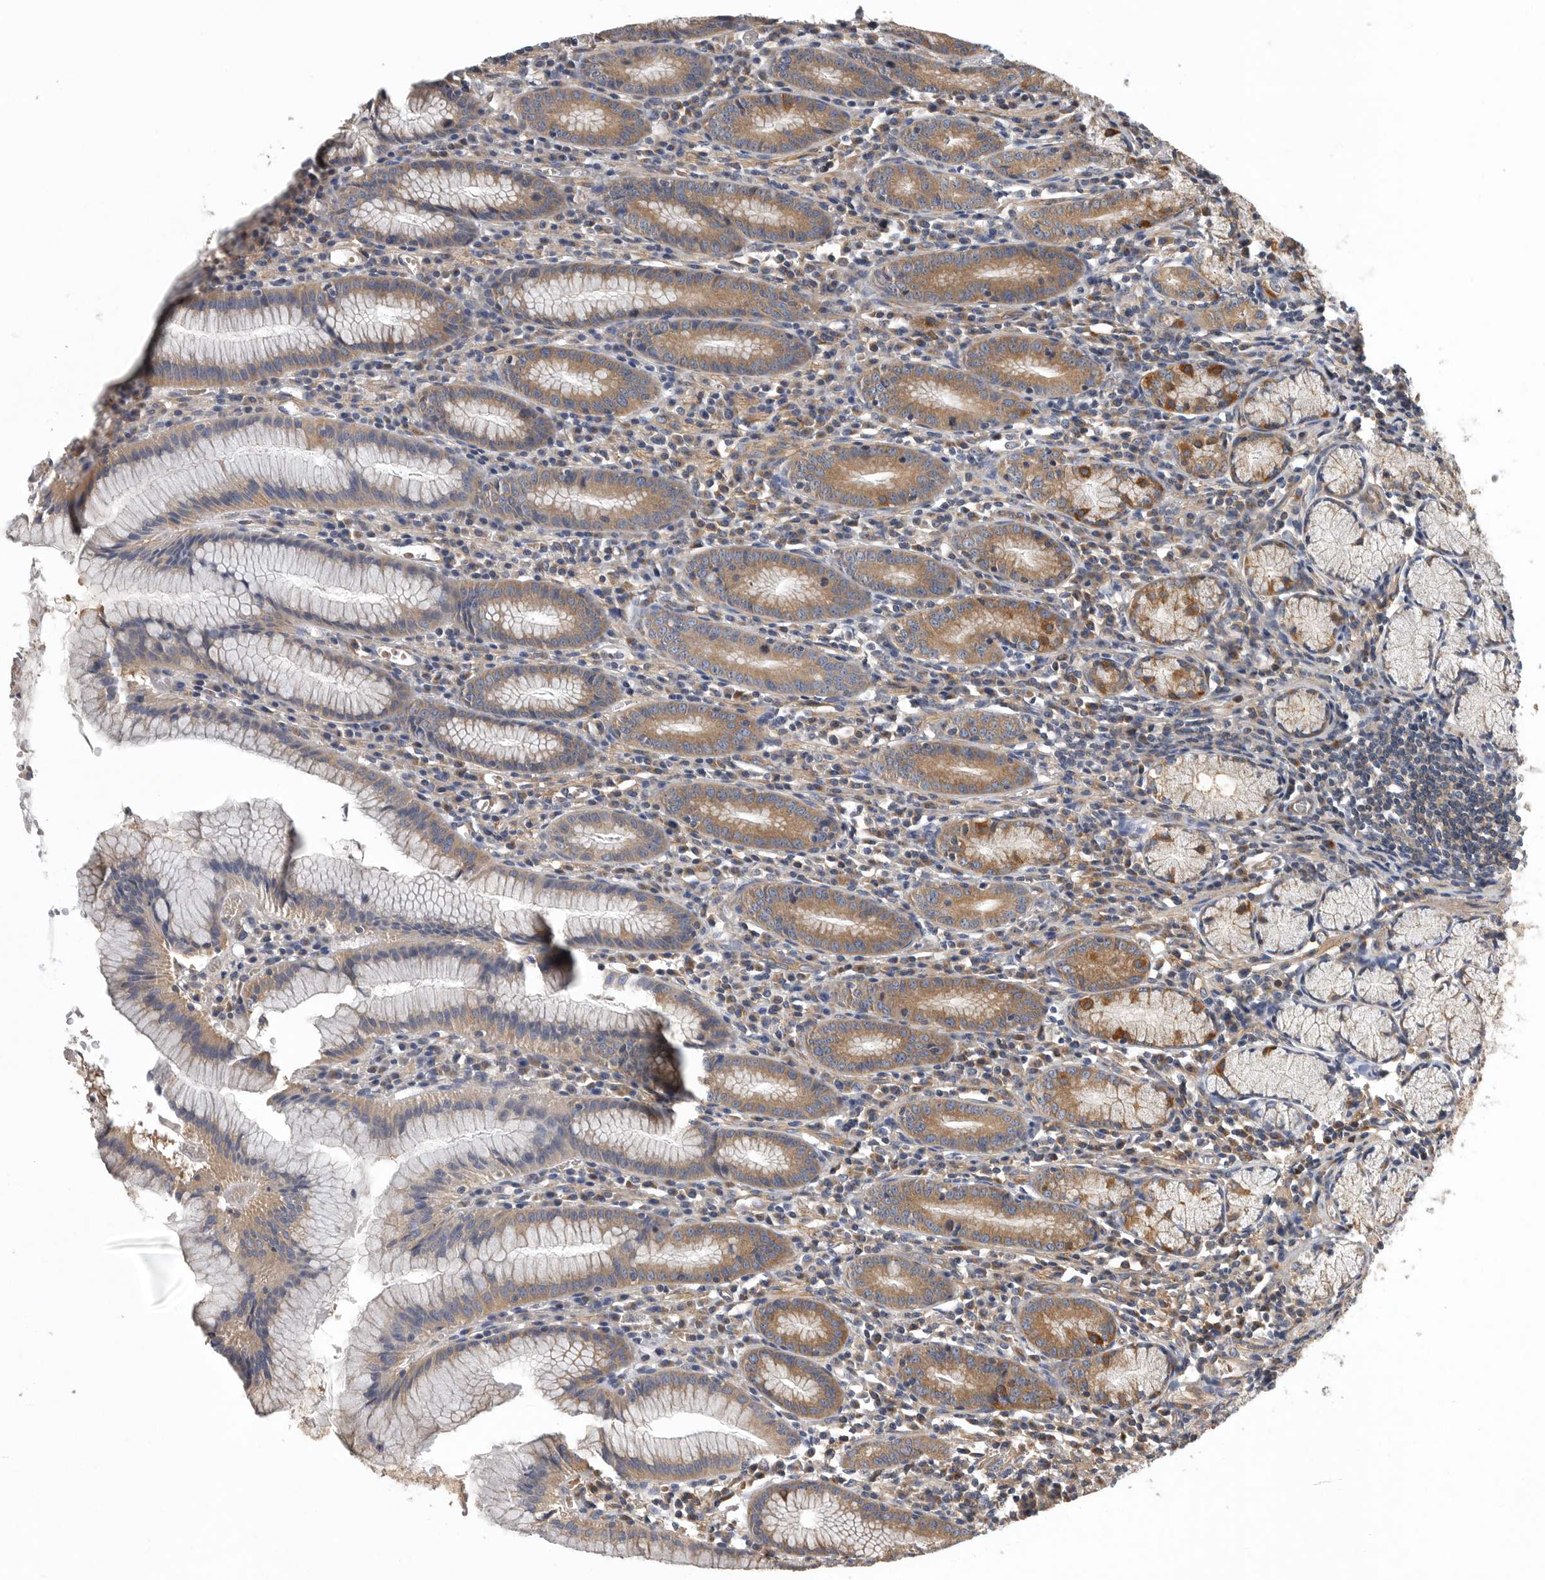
{"staining": {"intensity": "moderate", "quantity": ">75%", "location": "cytoplasmic/membranous"}, "tissue": "stomach", "cell_type": "Glandular cells", "image_type": "normal", "snomed": [{"axis": "morphology", "description": "Normal tissue, NOS"}, {"axis": "topography", "description": "Stomach"}], "caption": "There is medium levels of moderate cytoplasmic/membranous expression in glandular cells of unremarkable stomach, as demonstrated by immunohistochemical staining (brown color).", "gene": "OXR1", "patient": {"sex": "male", "age": 55}}